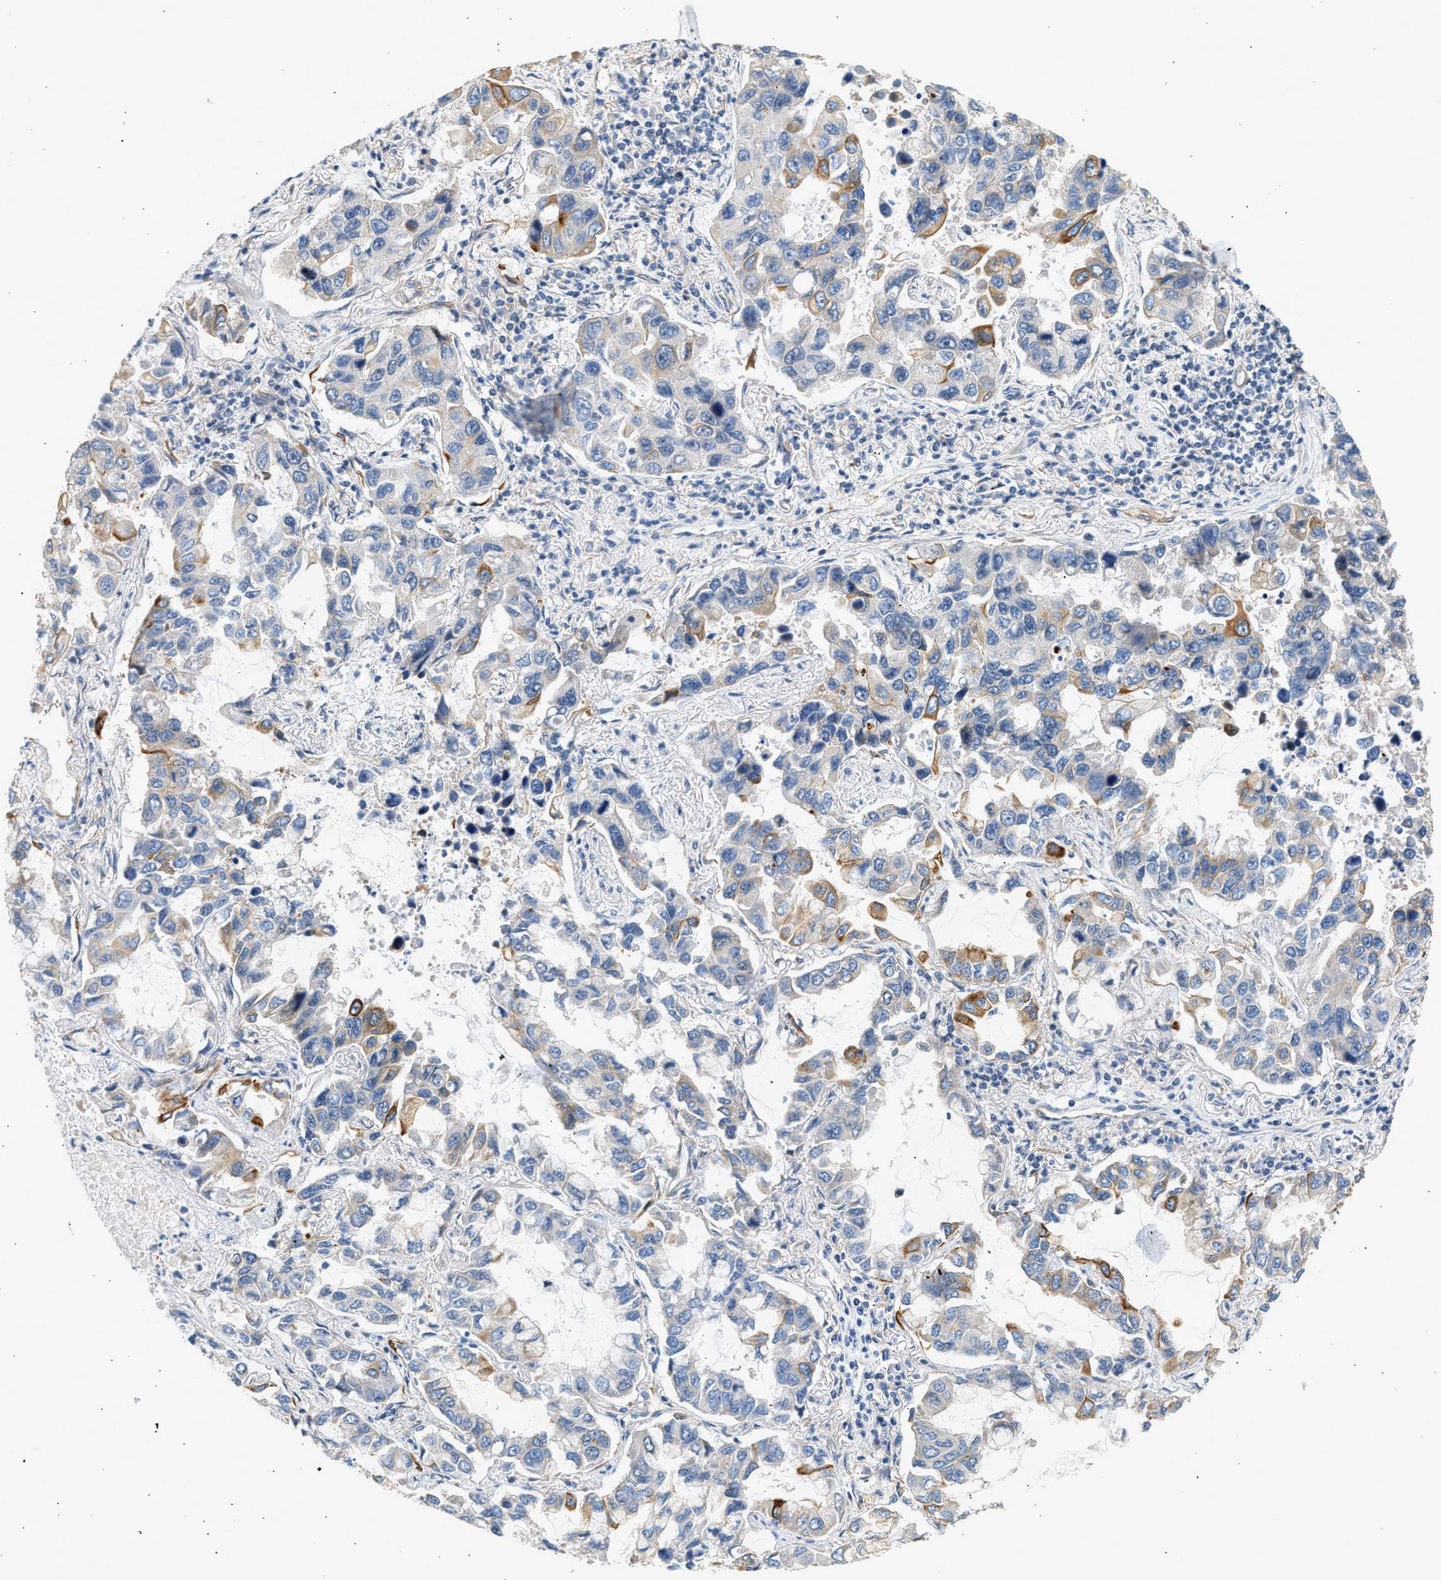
{"staining": {"intensity": "strong", "quantity": "<25%", "location": "cytoplasmic/membranous"}, "tissue": "lung cancer", "cell_type": "Tumor cells", "image_type": "cancer", "snomed": [{"axis": "morphology", "description": "Adenocarcinoma, NOS"}, {"axis": "topography", "description": "Lung"}], "caption": "IHC (DAB (3,3'-diaminobenzidine)) staining of human lung adenocarcinoma reveals strong cytoplasmic/membranous protein expression in approximately <25% of tumor cells. The staining was performed using DAB, with brown indicating positive protein expression. Nuclei are stained blue with hematoxylin.", "gene": "WDR31", "patient": {"sex": "male", "age": 64}}